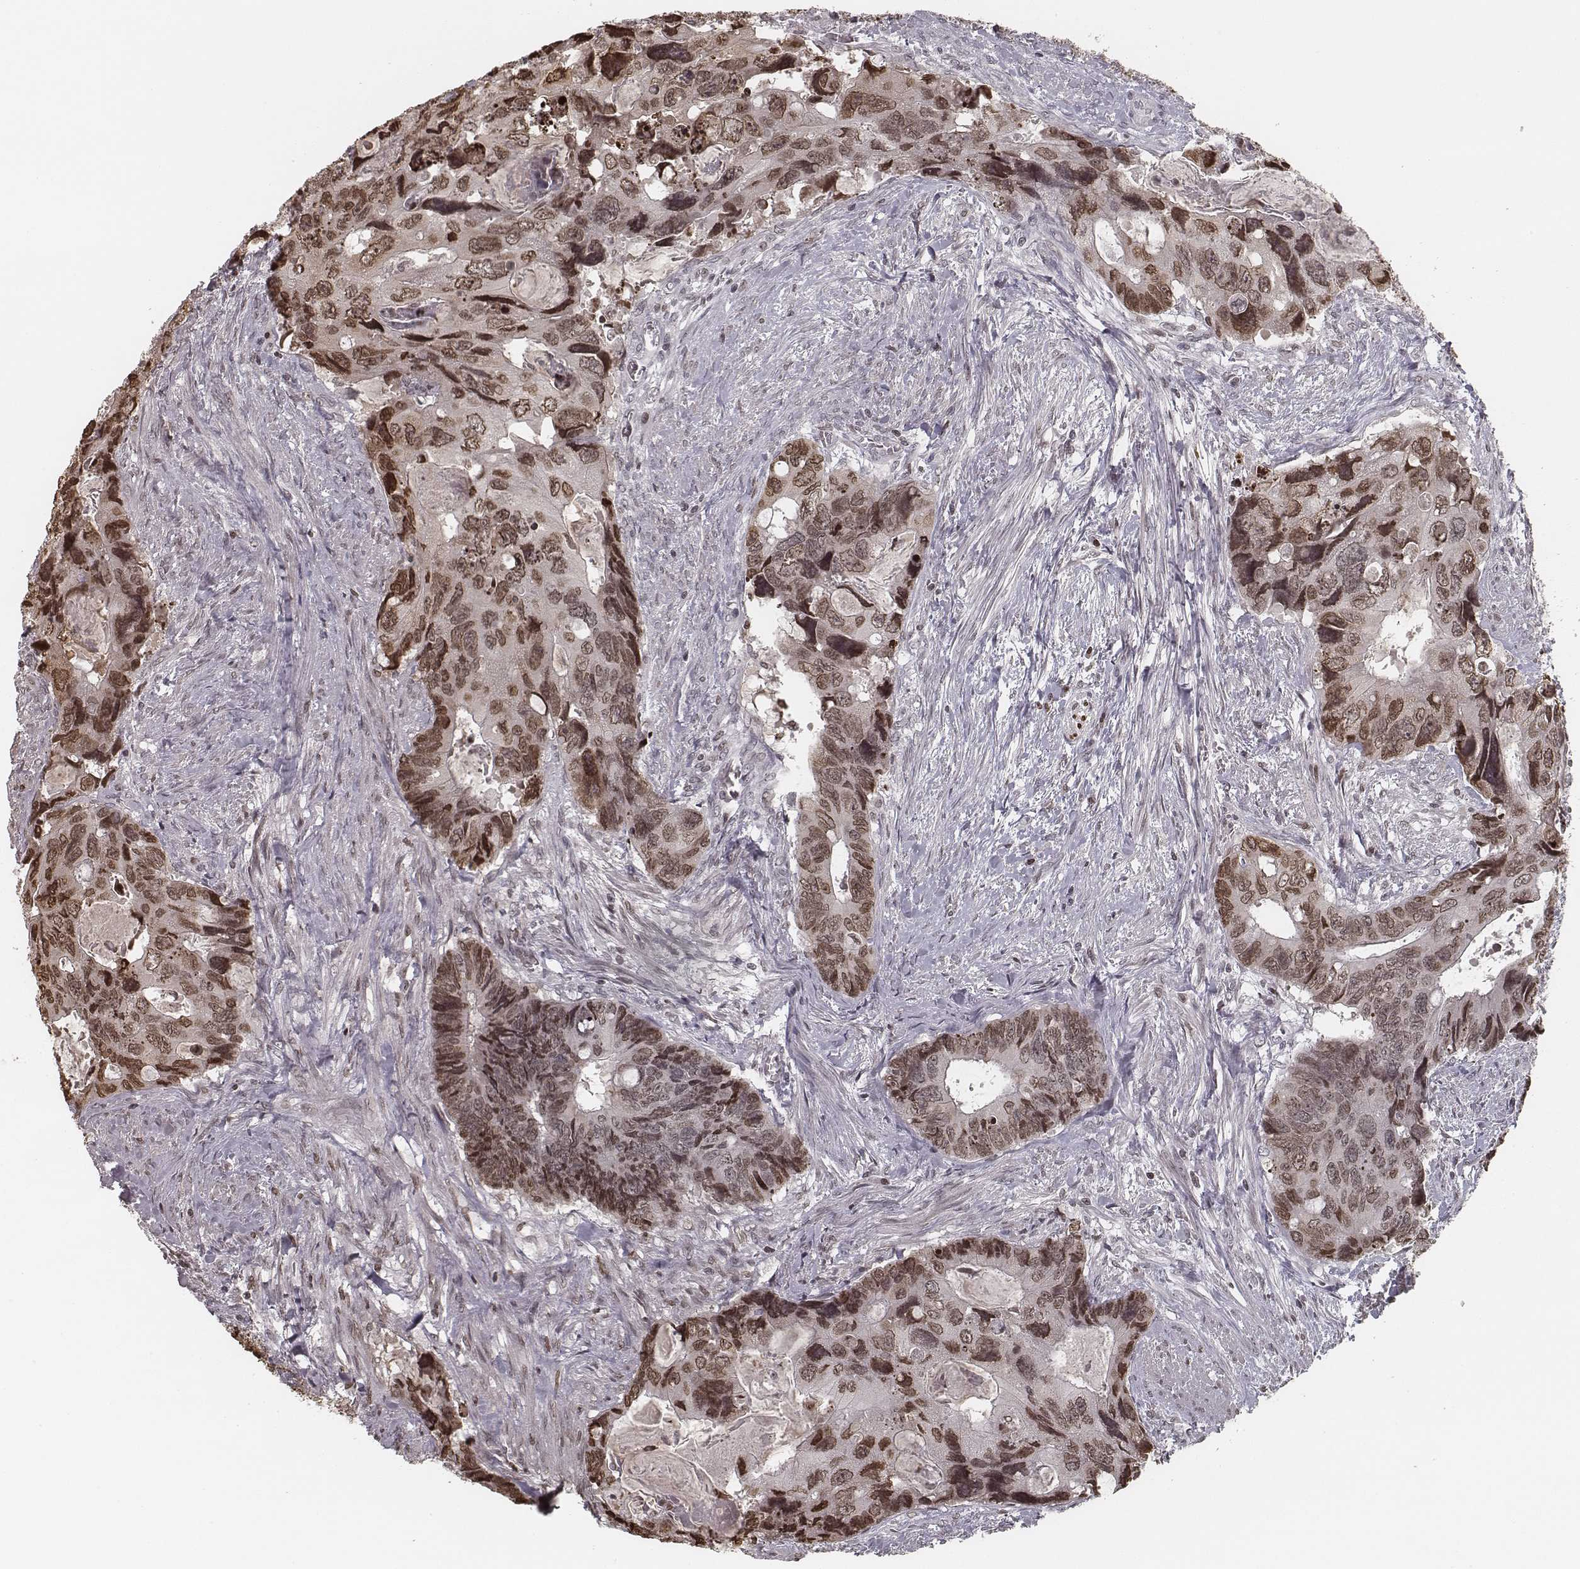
{"staining": {"intensity": "moderate", "quantity": ">75%", "location": "nuclear"}, "tissue": "colorectal cancer", "cell_type": "Tumor cells", "image_type": "cancer", "snomed": [{"axis": "morphology", "description": "Adenocarcinoma, NOS"}, {"axis": "topography", "description": "Rectum"}], "caption": "There is medium levels of moderate nuclear expression in tumor cells of adenocarcinoma (colorectal), as demonstrated by immunohistochemical staining (brown color).", "gene": "HMGA2", "patient": {"sex": "male", "age": 62}}